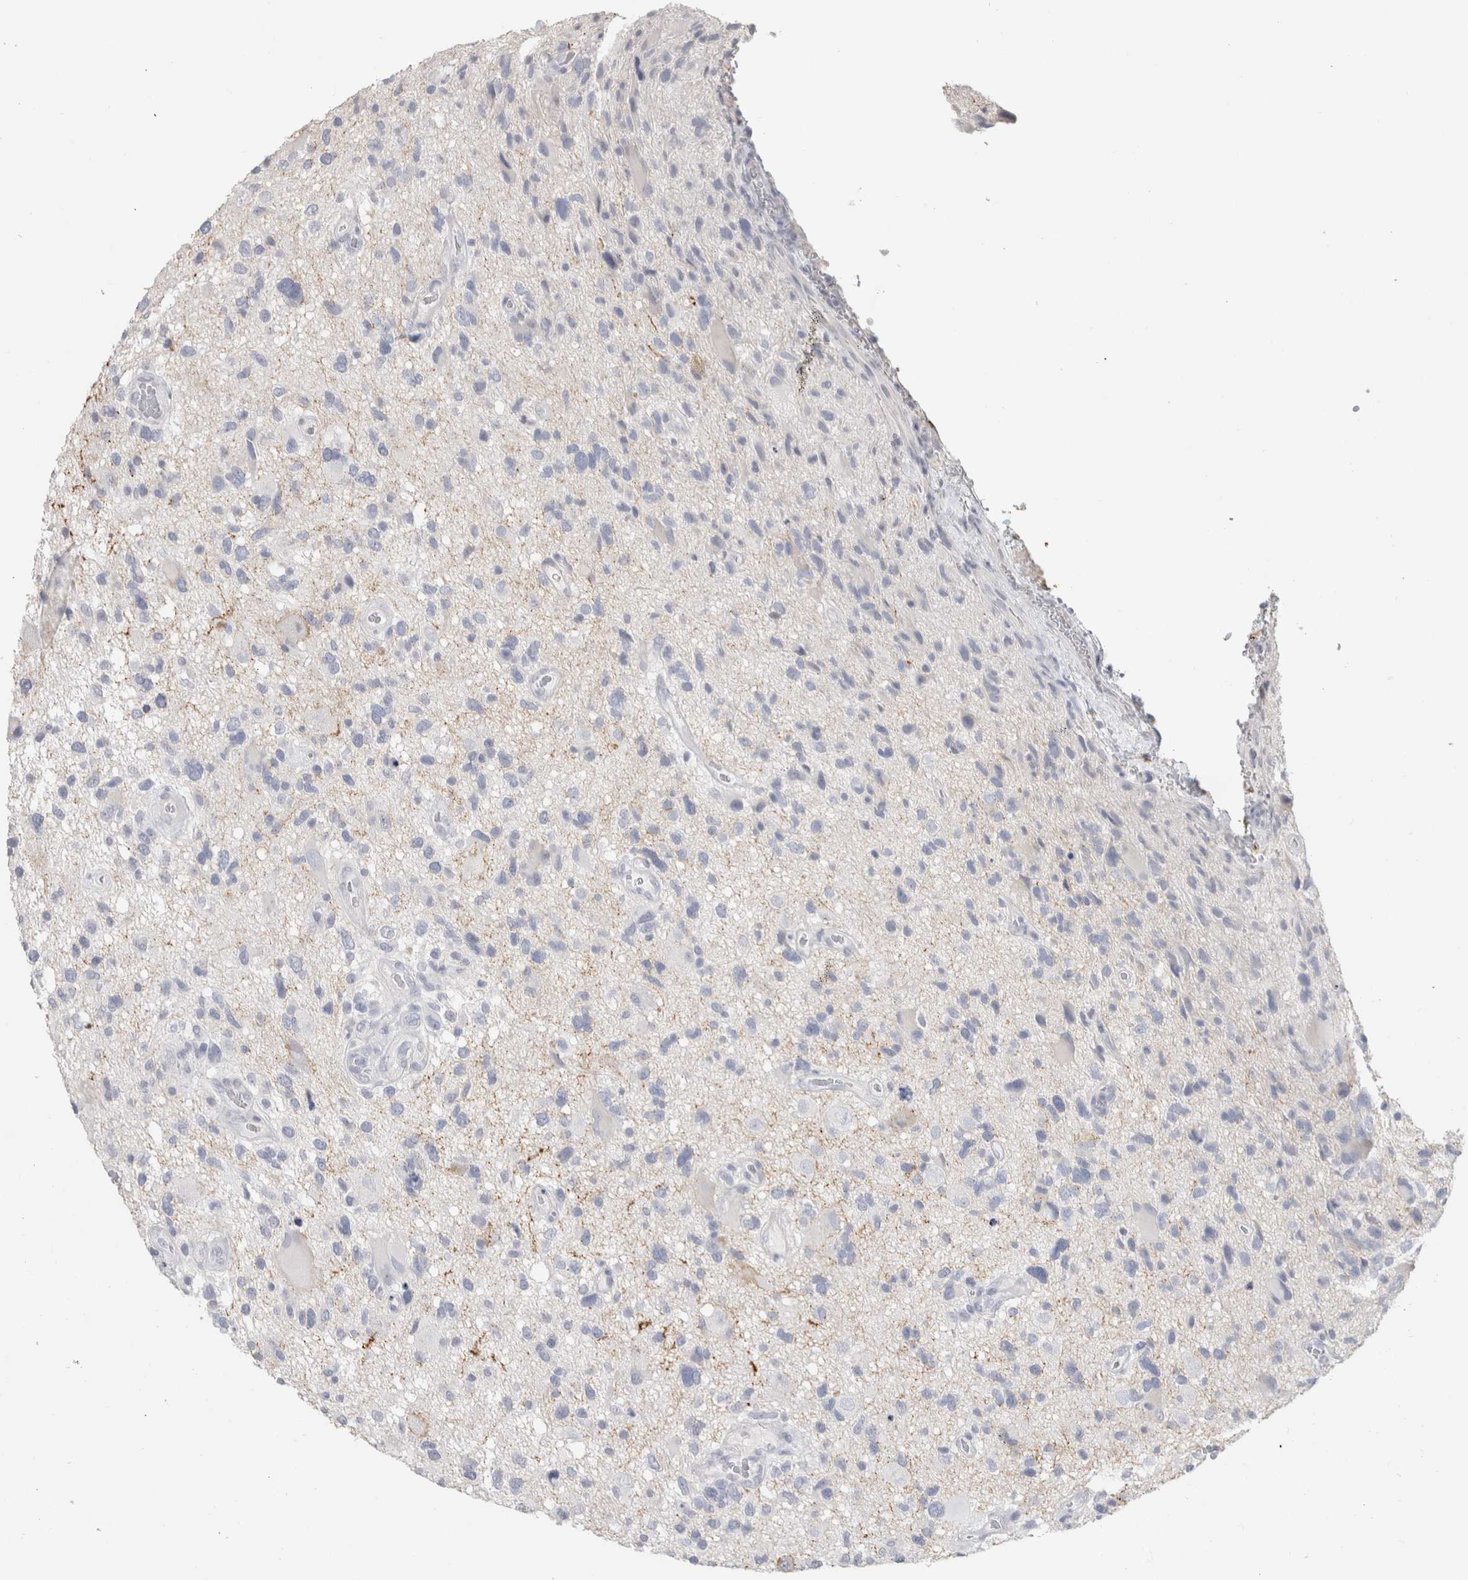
{"staining": {"intensity": "negative", "quantity": "none", "location": "none"}, "tissue": "glioma", "cell_type": "Tumor cells", "image_type": "cancer", "snomed": [{"axis": "morphology", "description": "Glioma, malignant, High grade"}, {"axis": "topography", "description": "Brain"}], "caption": "DAB (3,3'-diaminobenzidine) immunohistochemical staining of human malignant high-grade glioma reveals no significant positivity in tumor cells. The staining was performed using DAB (3,3'-diaminobenzidine) to visualize the protein expression in brown, while the nuclei were stained in blue with hematoxylin (Magnification: 20x).", "gene": "SLC6A1", "patient": {"sex": "male", "age": 33}}